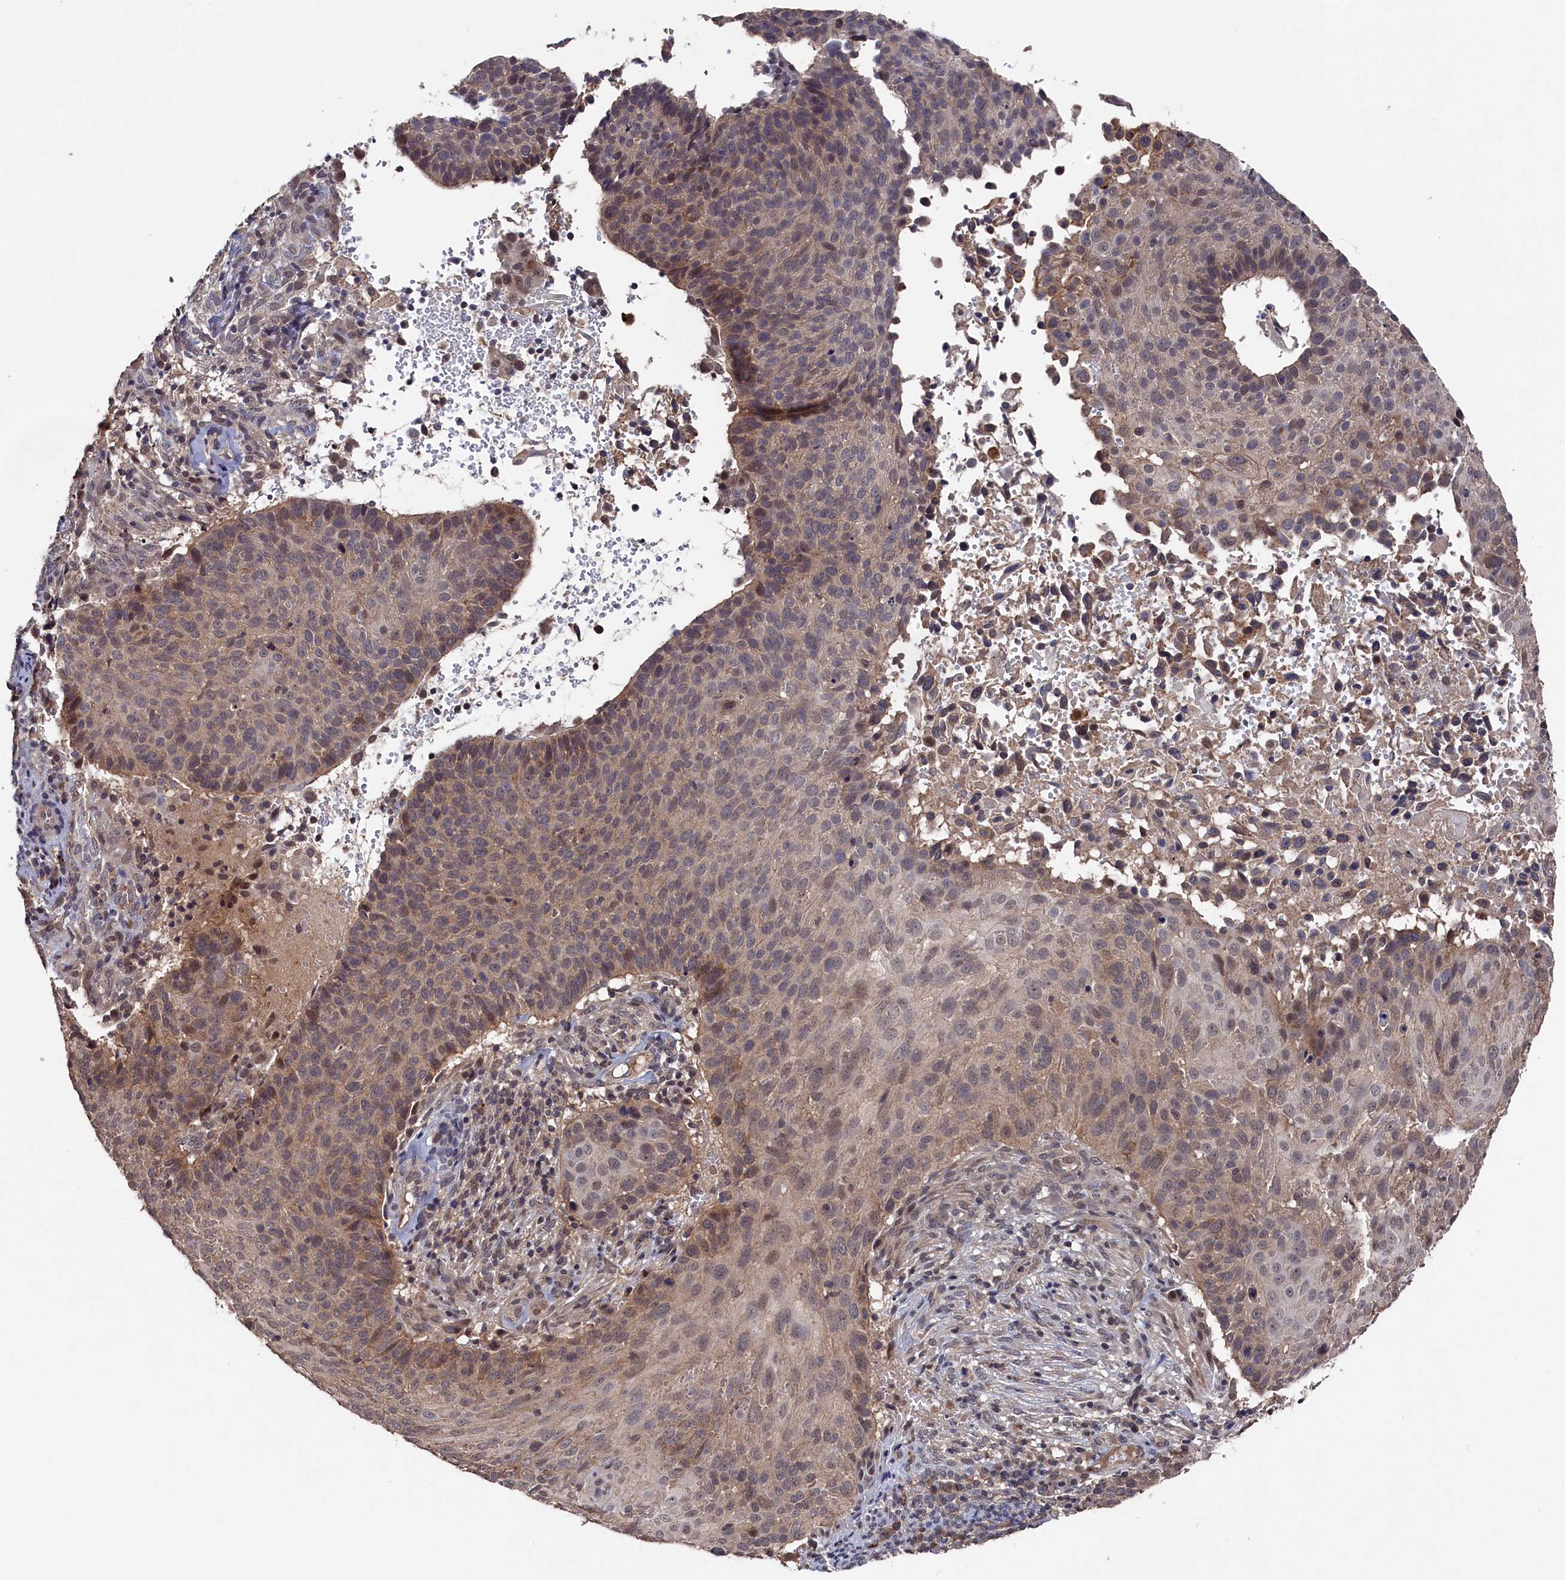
{"staining": {"intensity": "weak", "quantity": "25%-75%", "location": "cytoplasmic/membranous,nuclear"}, "tissue": "cervical cancer", "cell_type": "Tumor cells", "image_type": "cancer", "snomed": [{"axis": "morphology", "description": "Squamous cell carcinoma, NOS"}, {"axis": "topography", "description": "Cervix"}], "caption": "Human cervical cancer stained for a protein (brown) exhibits weak cytoplasmic/membranous and nuclear positive staining in about 25%-75% of tumor cells.", "gene": "TMC5", "patient": {"sex": "female", "age": 74}}